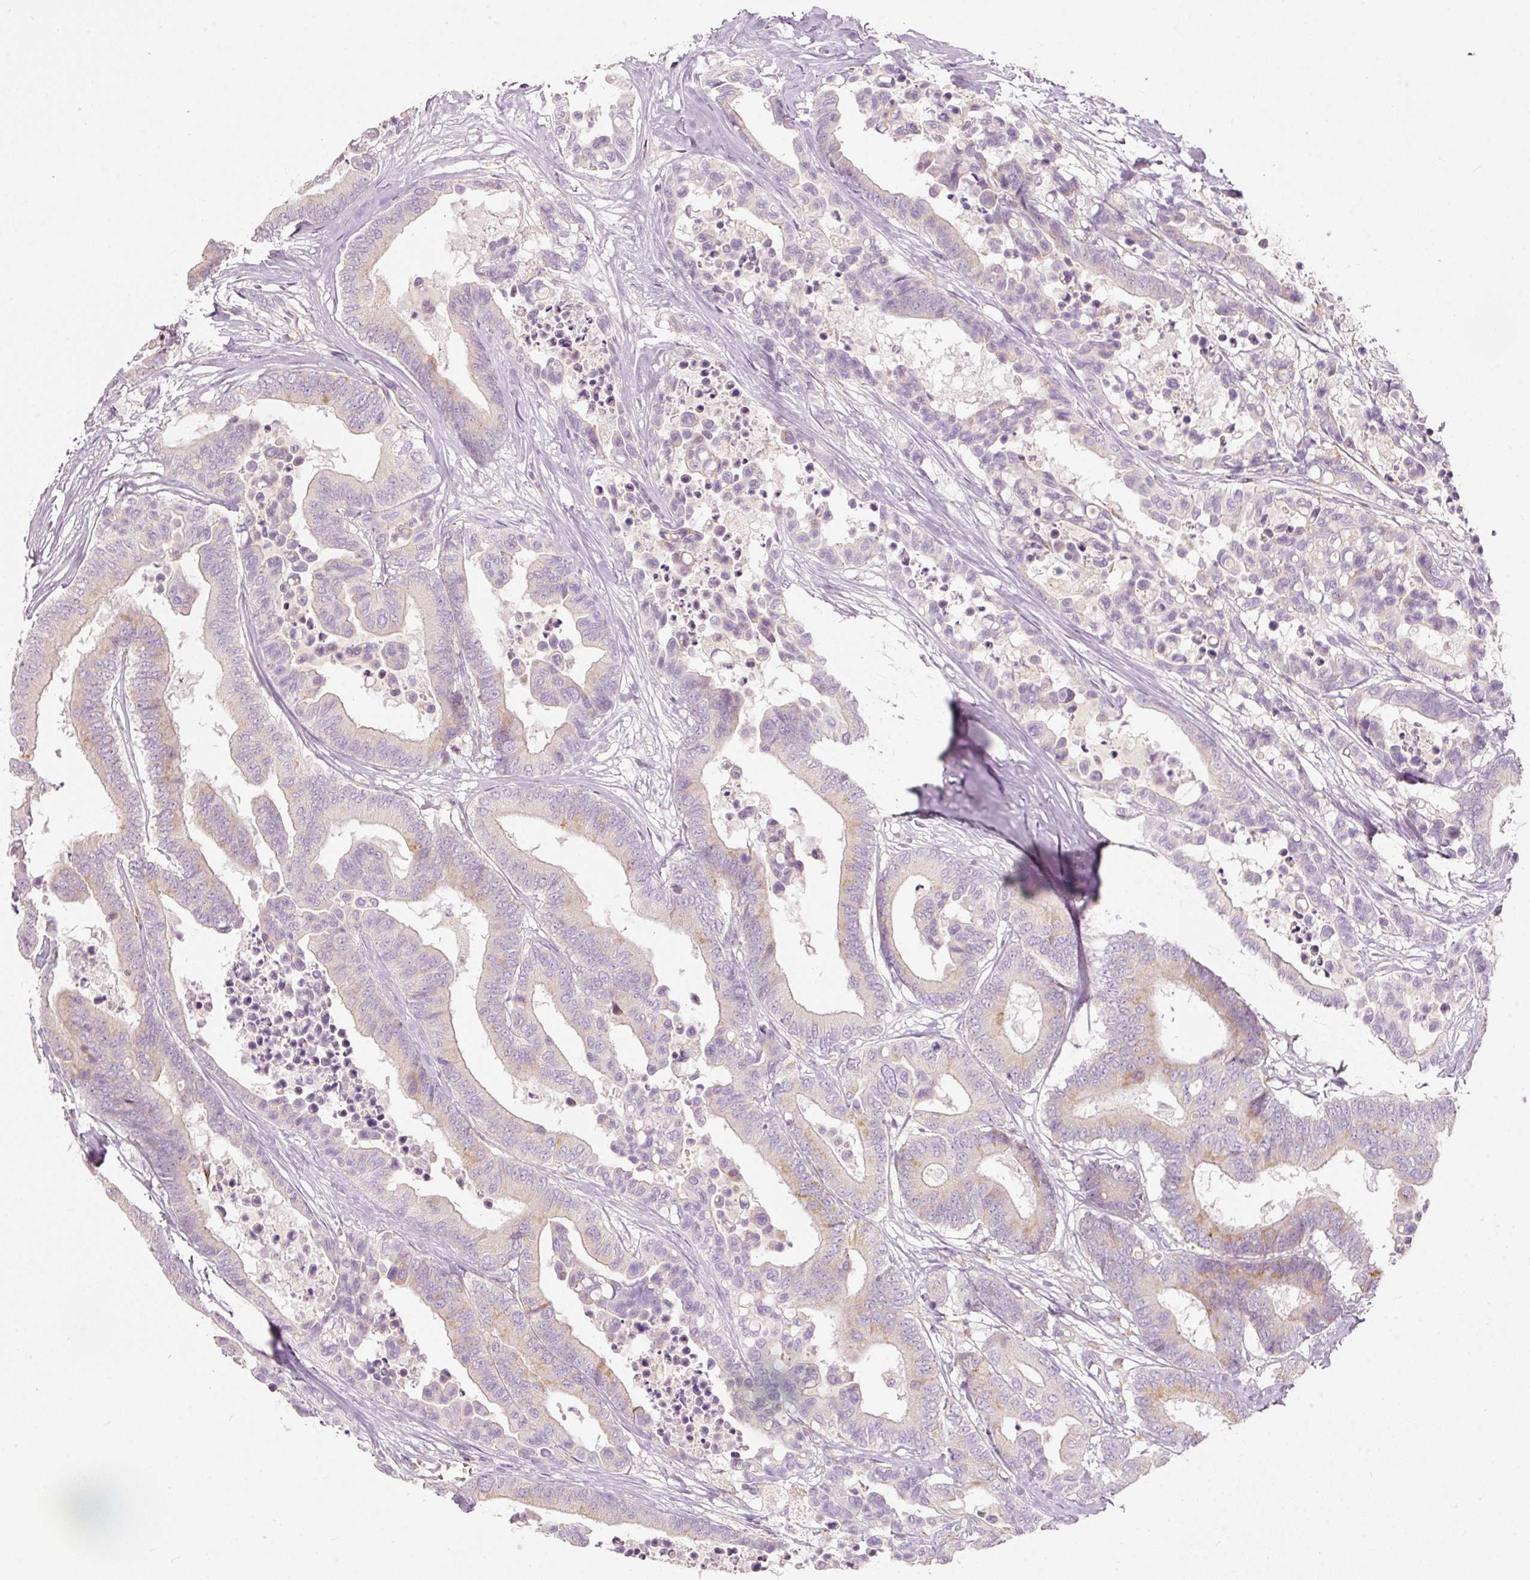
{"staining": {"intensity": "moderate", "quantity": "<25%", "location": "cytoplasmic/membranous"}, "tissue": "colorectal cancer", "cell_type": "Tumor cells", "image_type": "cancer", "snomed": [{"axis": "morphology", "description": "Normal tissue, NOS"}, {"axis": "morphology", "description": "Adenocarcinoma, NOS"}, {"axis": "topography", "description": "Colon"}], "caption": "High-magnification brightfield microscopy of colorectal adenocarcinoma stained with DAB (3,3'-diaminobenzidine) (brown) and counterstained with hematoxylin (blue). tumor cells exhibit moderate cytoplasmic/membranous expression is seen in about<25% of cells. The protein is shown in brown color, while the nuclei are stained blue.", "gene": "MTHFD2", "patient": {"sex": "male", "age": 82}}